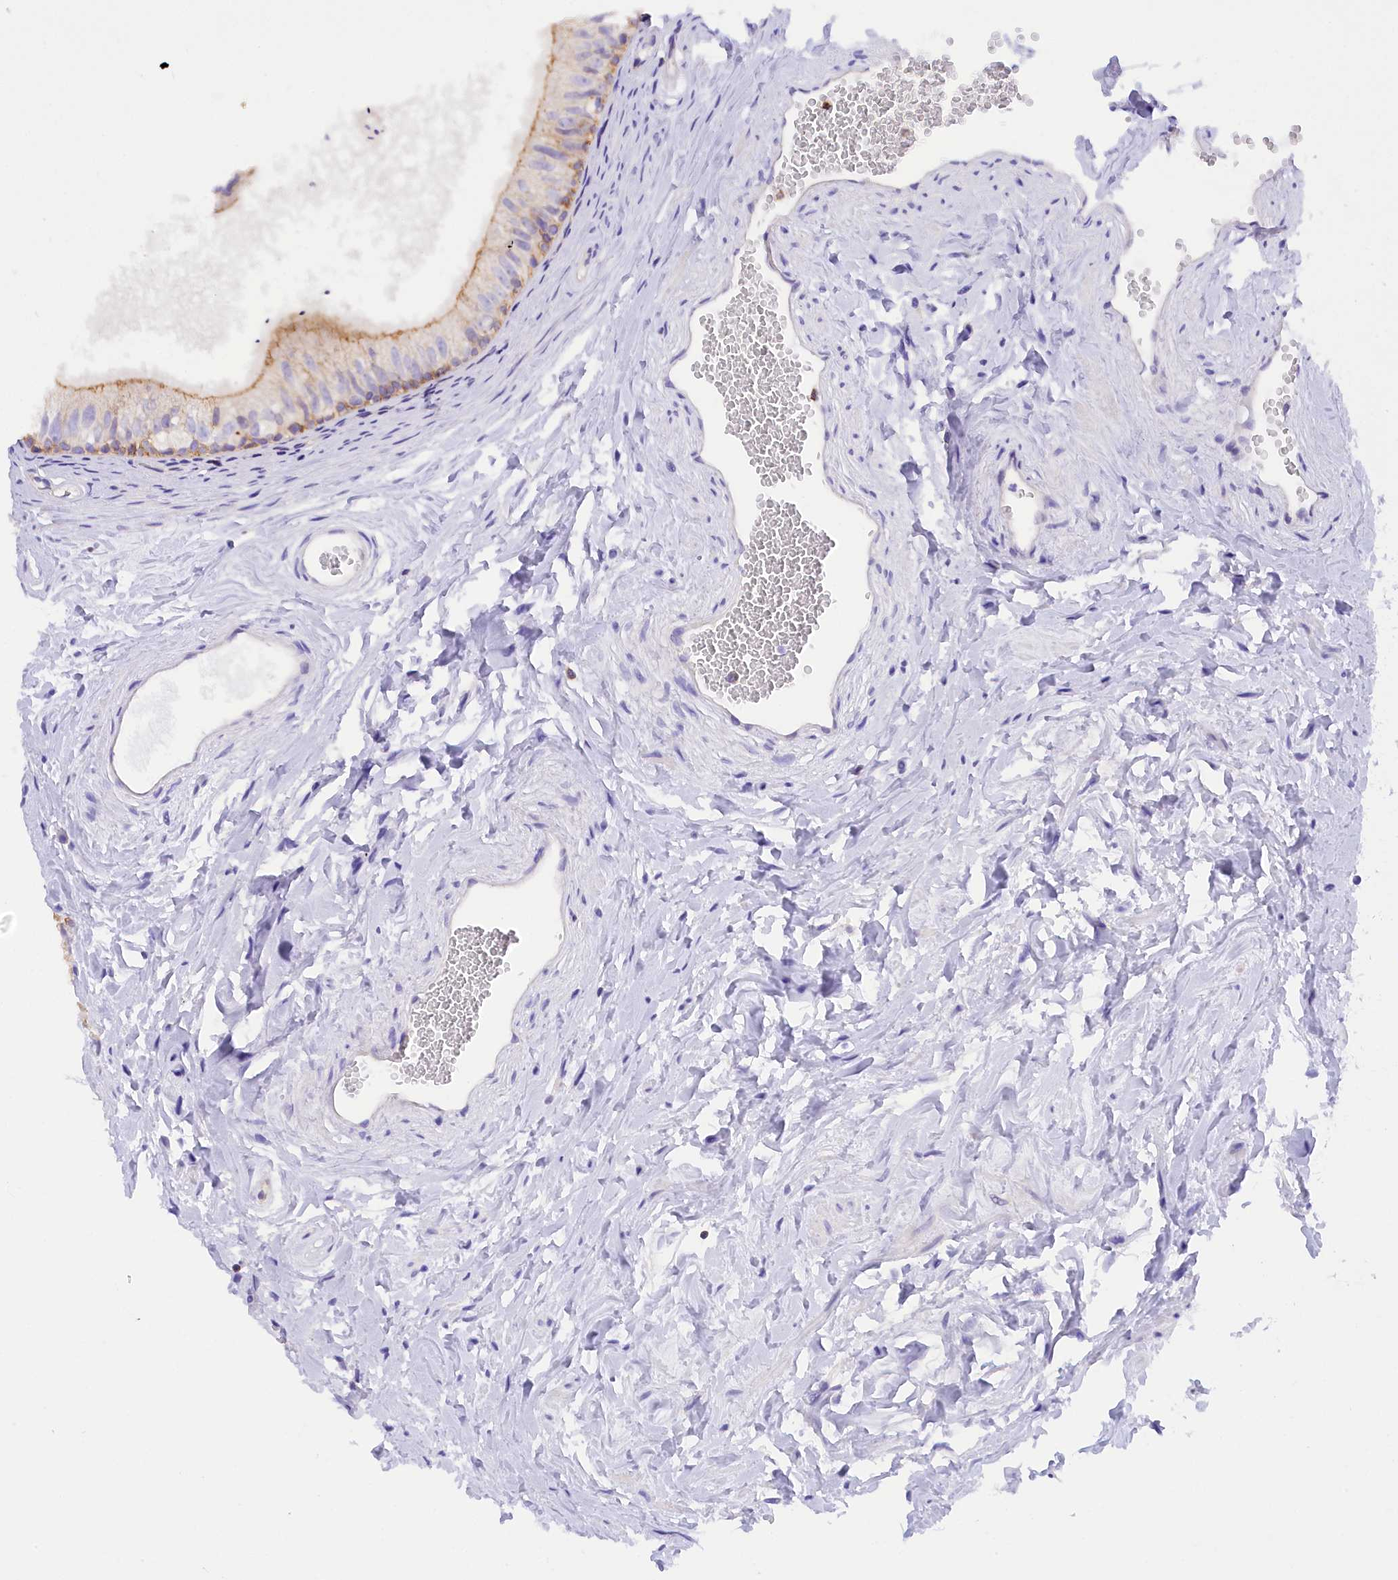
{"staining": {"intensity": "moderate", "quantity": "<25%", "location": "cytoplasmic/membranous"}, "tissue": "epididymis", "cell_type": "Glandular cells", "image_type": "normal", "snomed": [{"axis": "morphology", "description": "Normal tissue, NOS"}, {"axis": "topography", "description": "Epididymis"}], "caption": "Approximately <25% of glandular cells in normal epididymis show moderate cytoplasmic/membranous protein expression as visualized by brown immunohistochemical staining.", "gene": "FAM193A", "patient": {"sex": "male", "age": 56}}